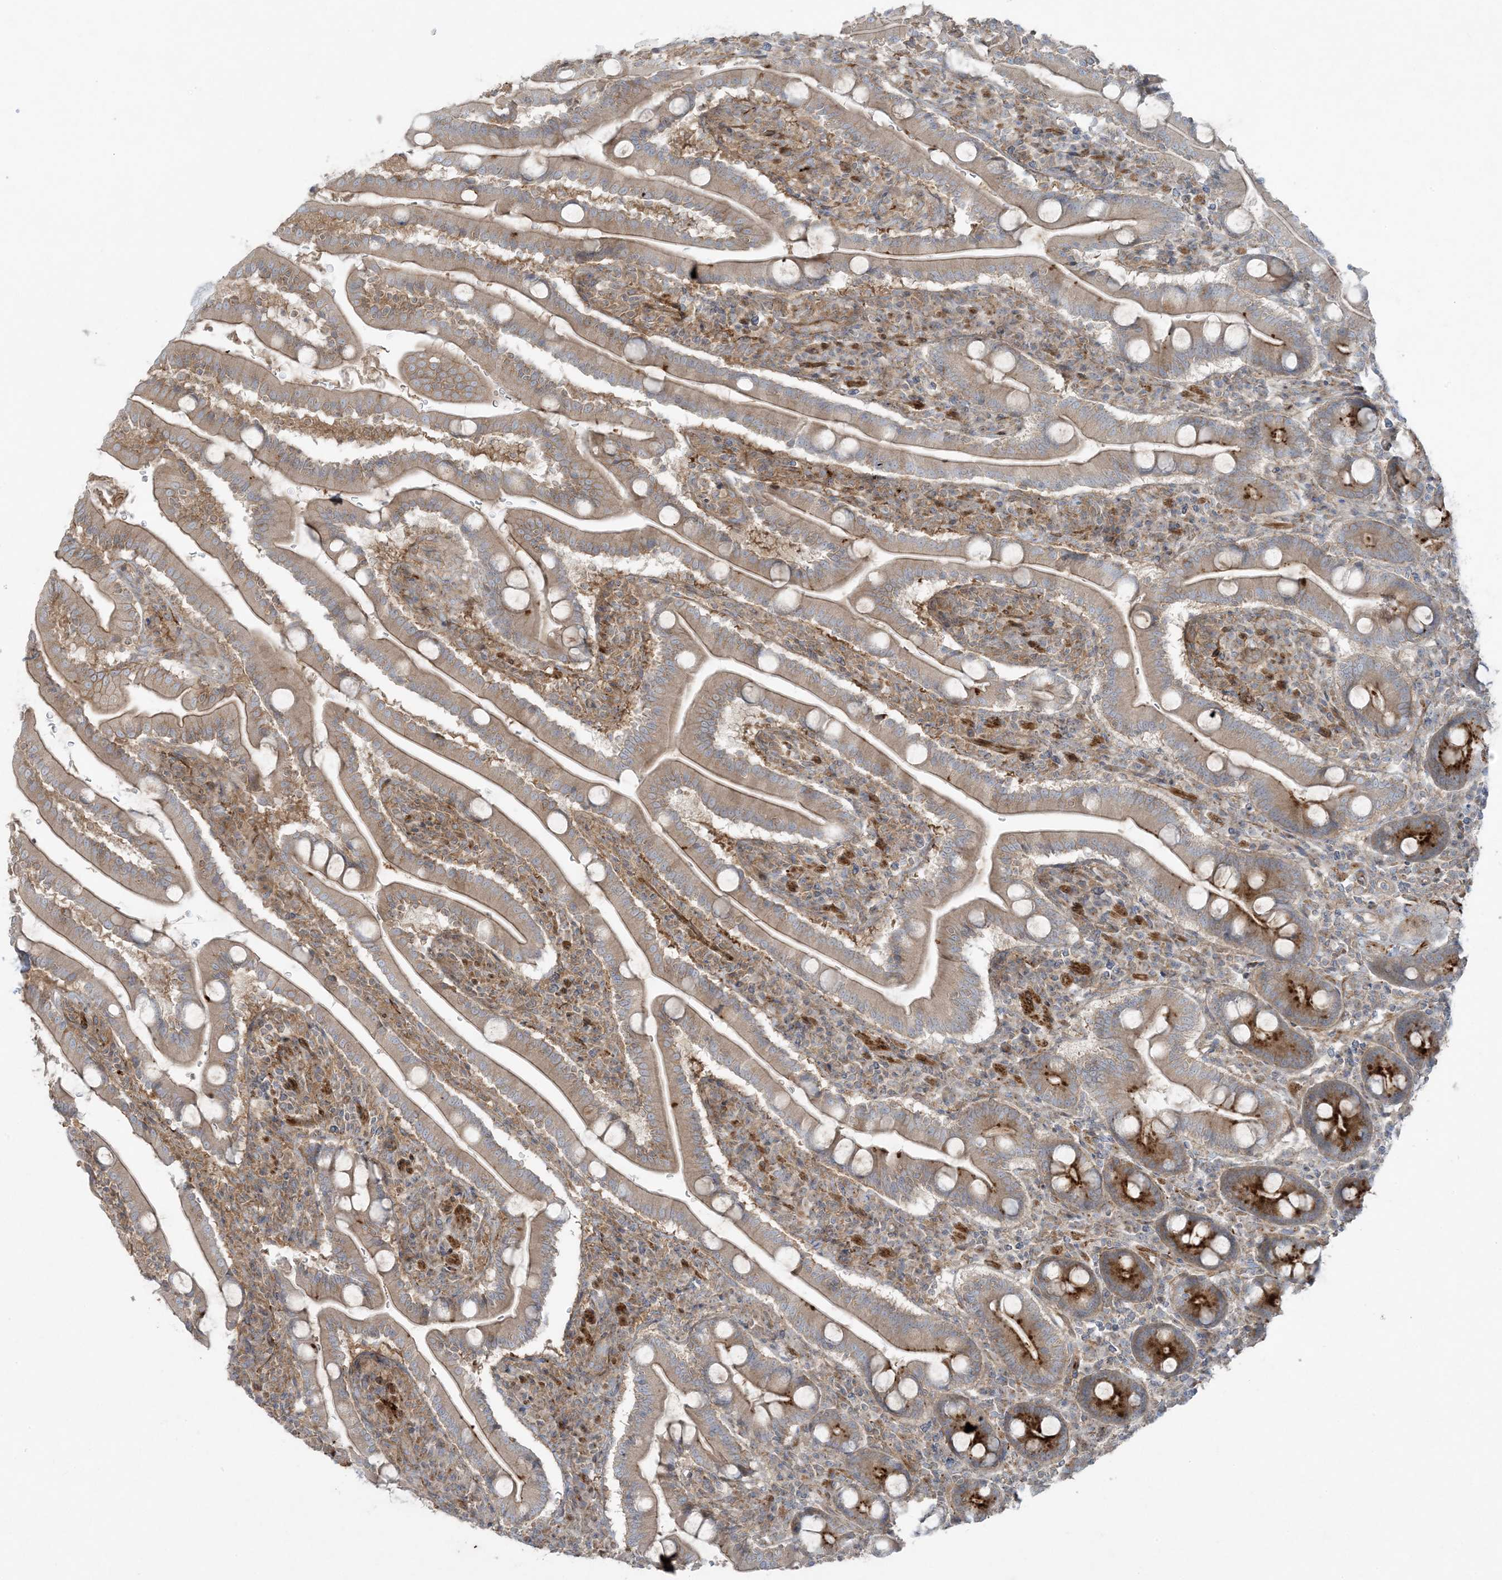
{"staining": {"intensity": "moderate", "quantity": ">75%", "location": "cytoplasmic/membranous"}, "tissue": "duodenum", "cell_type": "Glandular cells", "image_type": "normal", "snomed": [{"axis": "morphology", "description": "Normal tissue, NOS"}, {"axis": "topography", "description": "Duodenum"}], "caption": "This micrograph demonstrates immunohistochemistry (IHC) staining of normal duodenum, with medium moderate cytoplasmic/membranous staining in about >75% of glandular cells.", "gene": "PIK3R4", "patient": {"sex": "male", "age": 35}}